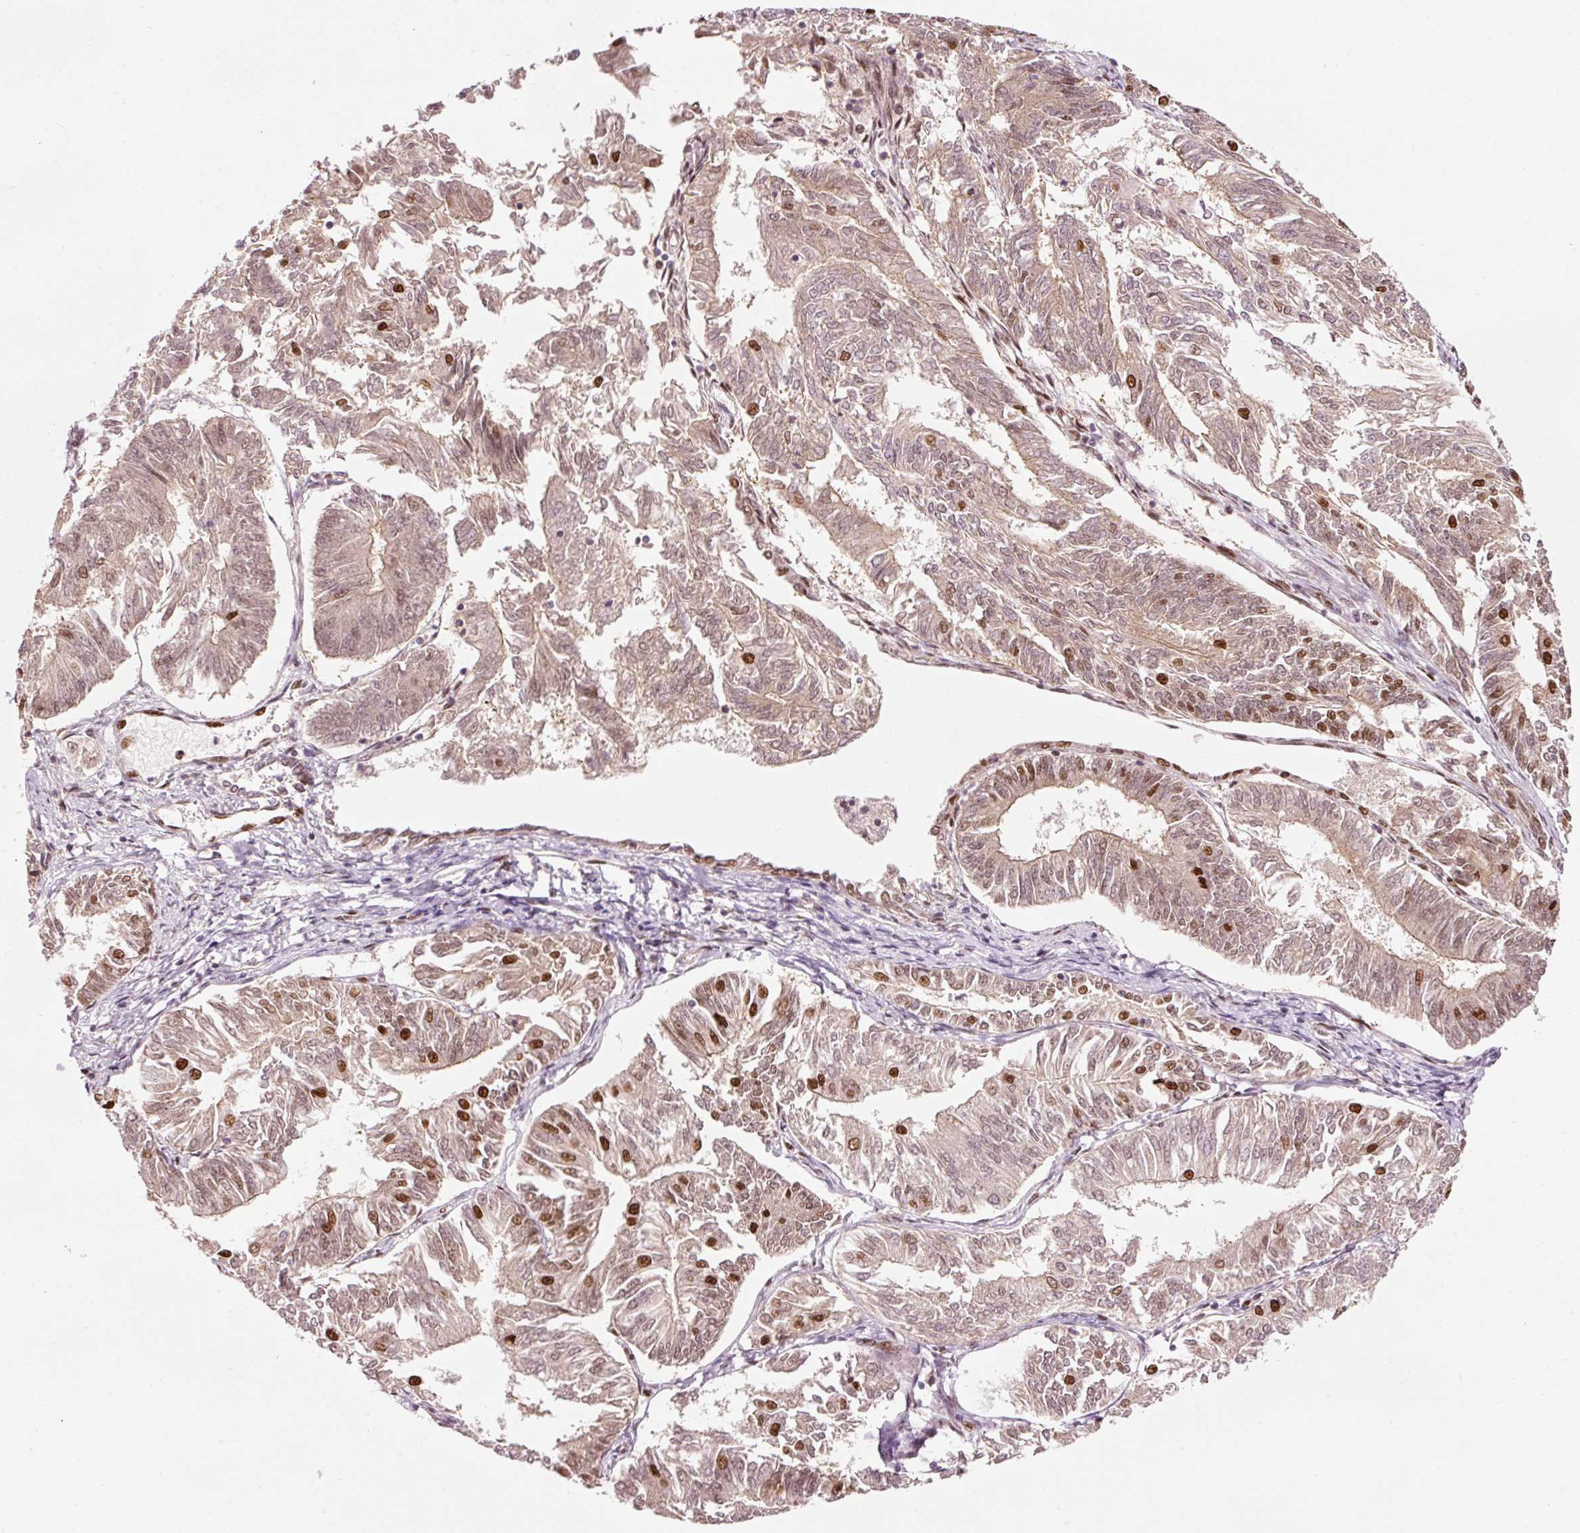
{"staining": {"intensity": "strong", "quantity": "<25%", "location": "nuclear"}, "tissue": "endometrial cancer", "cell_type": "Tumor cells", "image_type": "cancer", "snomed": [{"axis": "morphology", "description": "Adenocarcinoma, NOS"}, {"axis": "topography", "description": "Endometrium"}], "caption": "Endometrial cancer tissue reveals strong nuclear positivity in approximately <25% of tumor cells", "gene": "ZBTB44", "patient": {"sex": "female", "age": 58}}